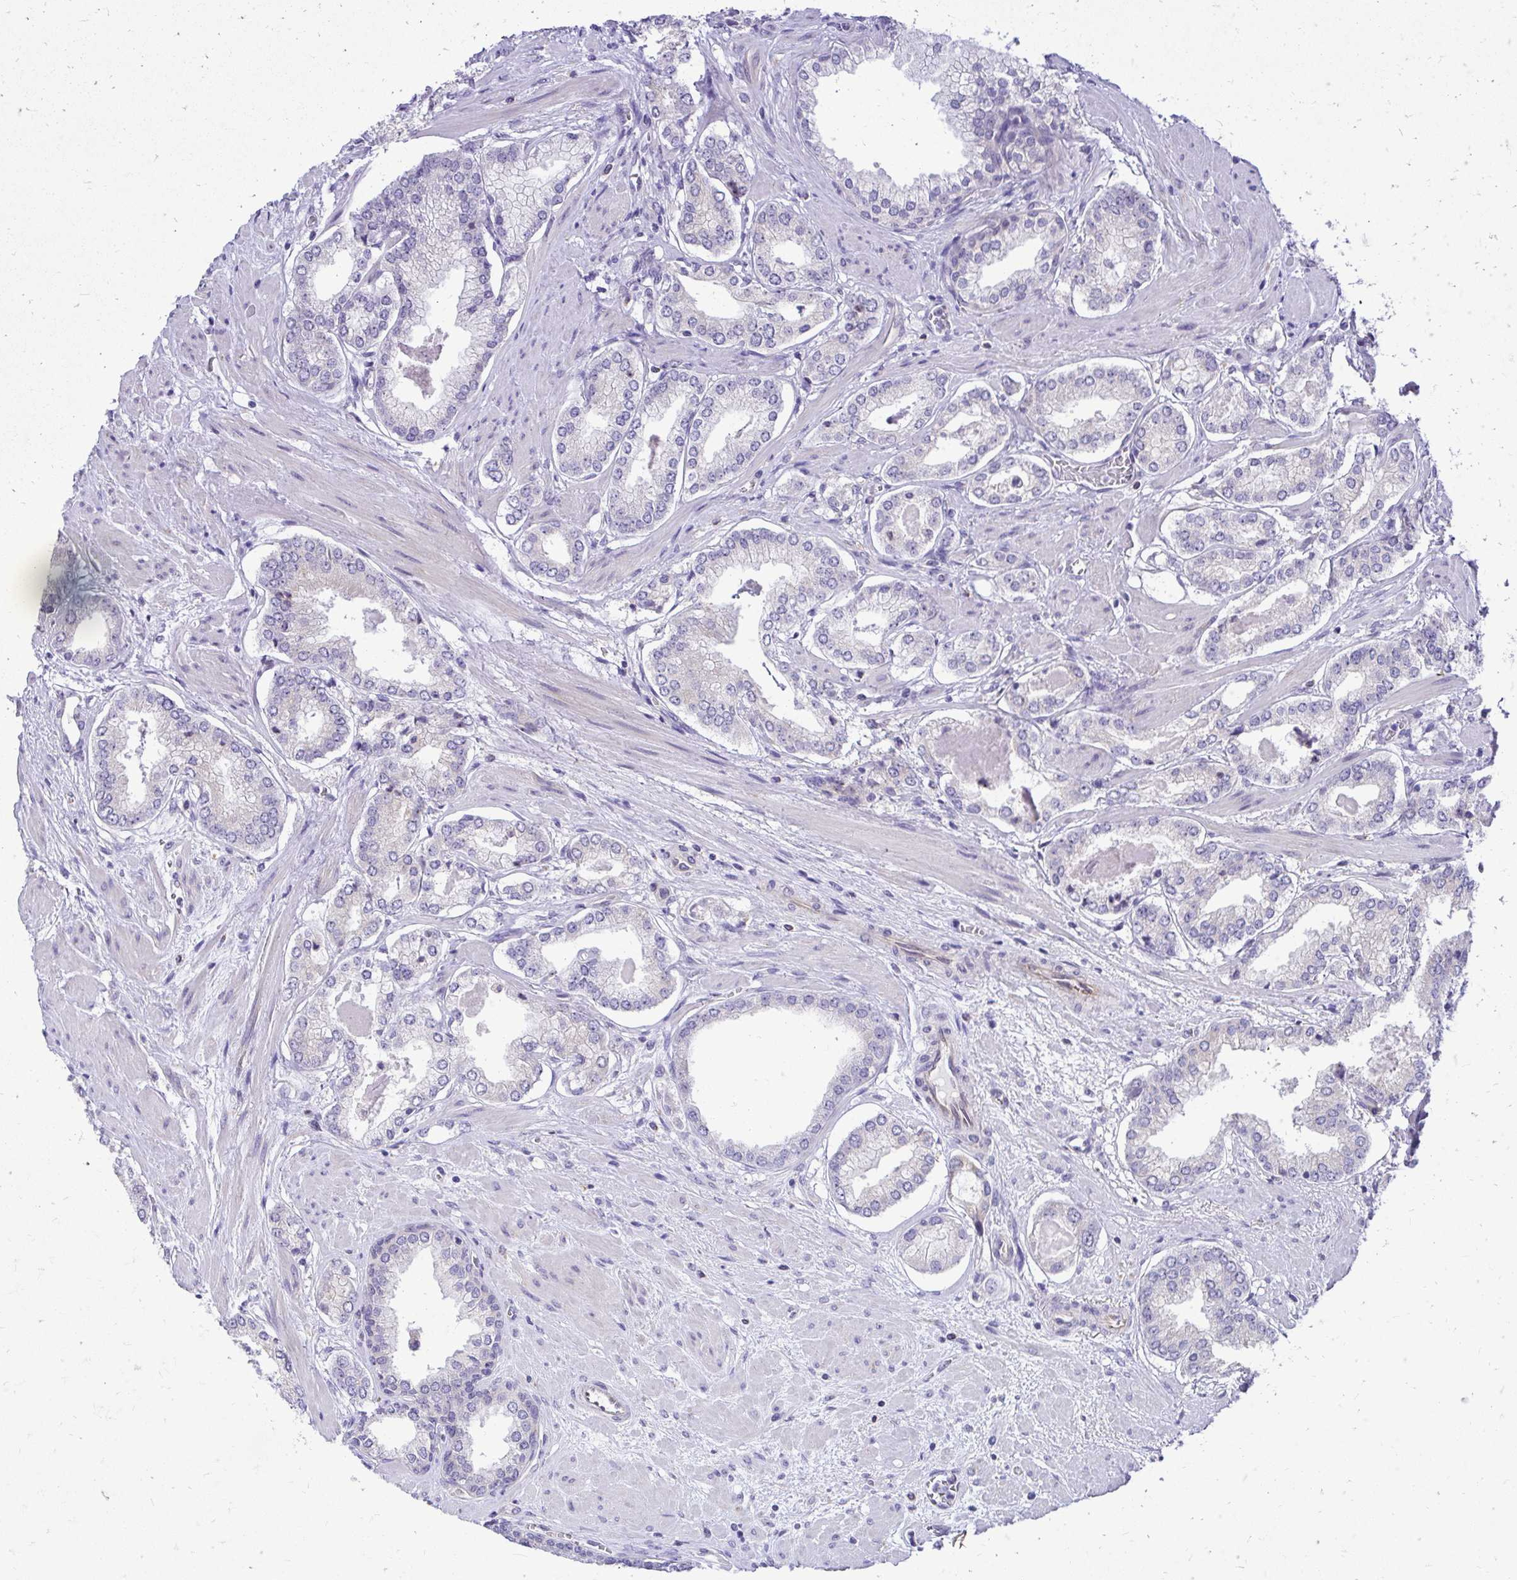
{"staining": {"intensity": "negative", "quantity": "none", "location": "none"}, "tissue": "prostate cancer", "cell_type": "Tumor cells", "image_type": "cancer", "snomed": [{"axis": "morphology", "description": "Adenocarcinoma, Low grade"}, {"axis": "topography", "description": "Prostate"}], "caption": "A high-resolution photomicrograph shows IHC staining of low-grade adenocarcinoma (prostate), which exhibits no significant expression in tumor cells.", "gene": "NIFK", "patient": {"sex": "male", "age": 64}}